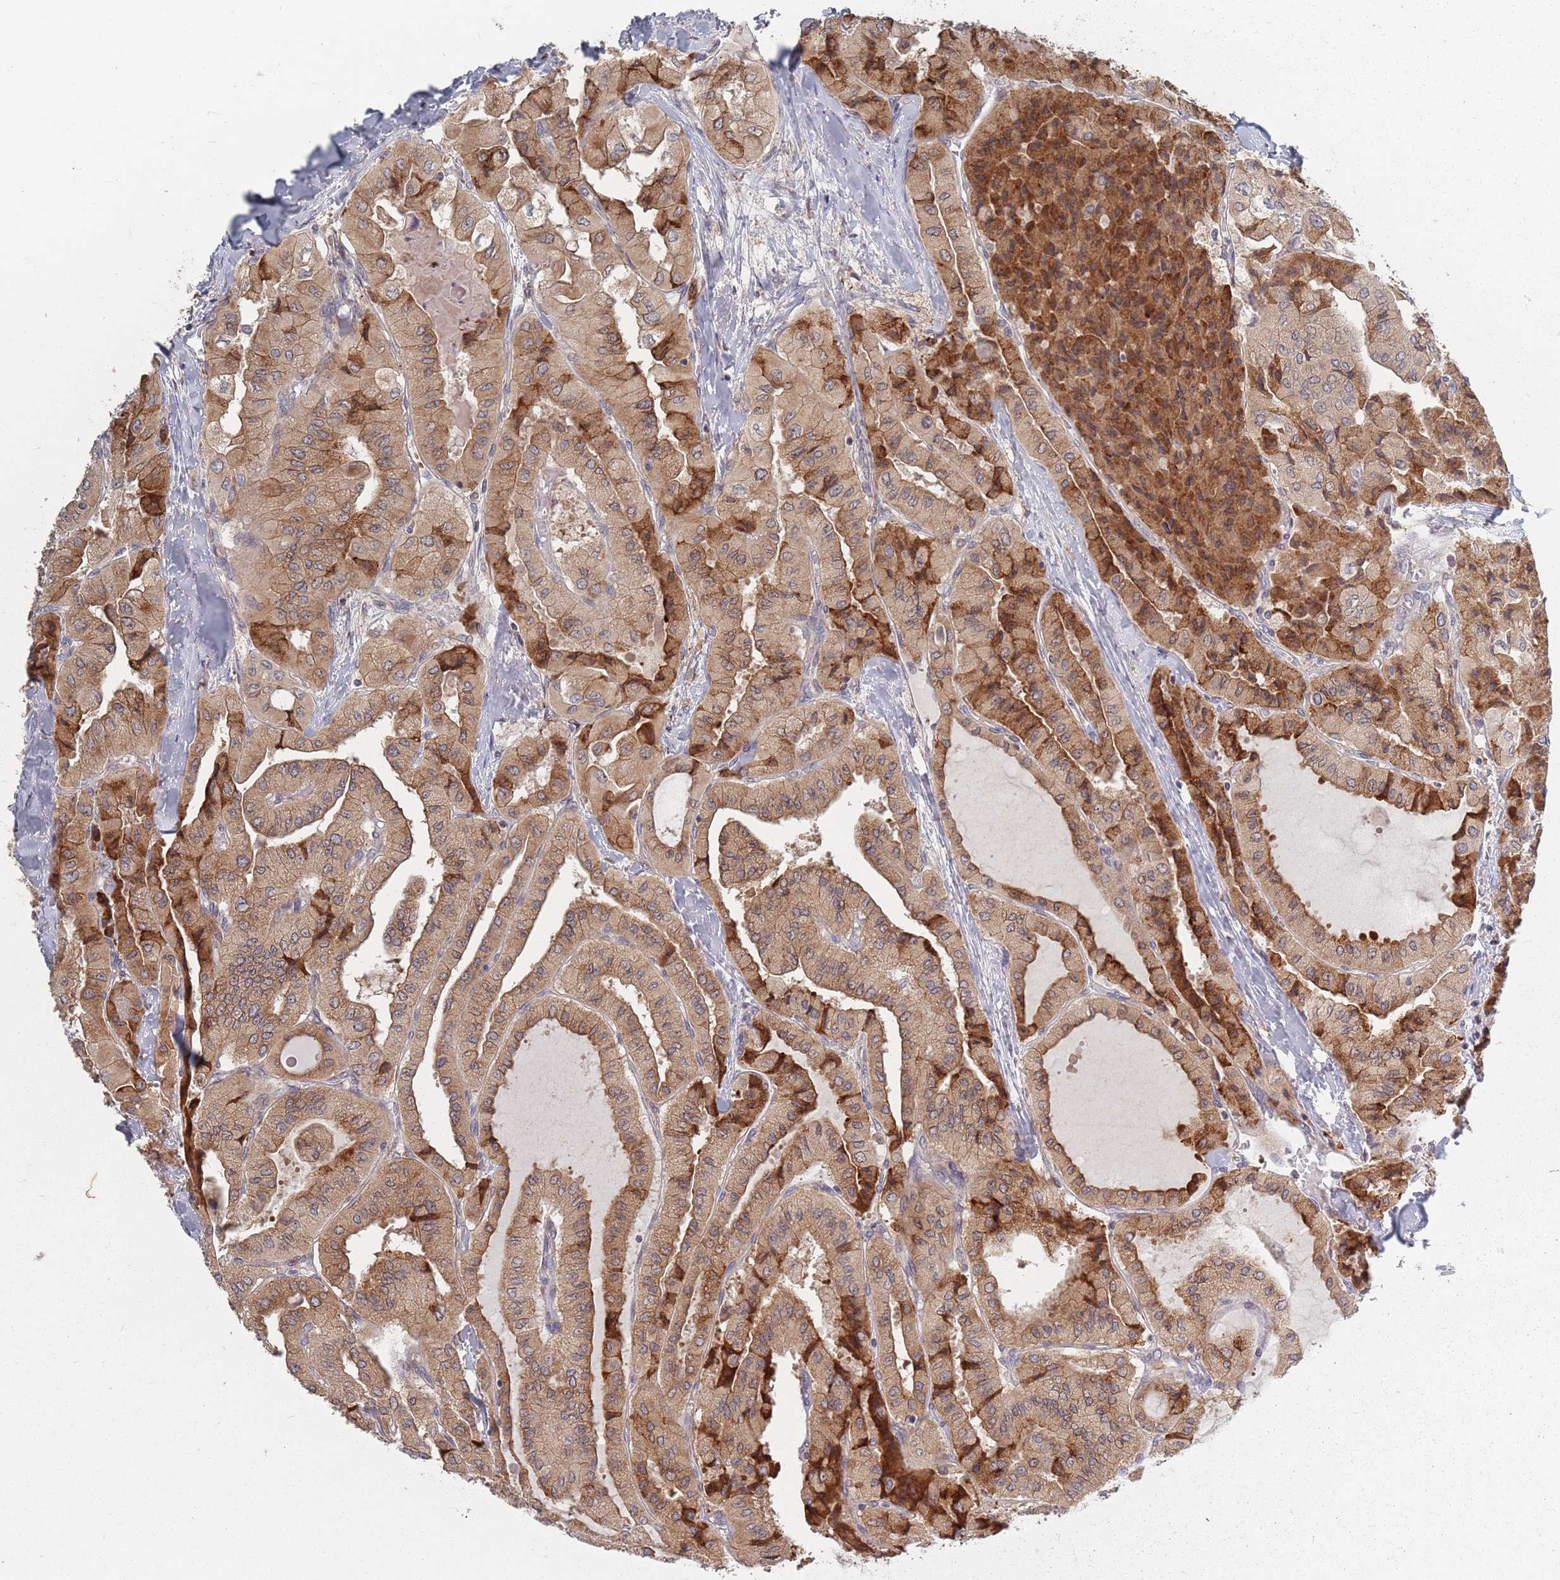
{"staining": {"intensity": "moderate", "quantity": ">75%", "location": "cytoplasmic/membranous"}, "tissue": "thyroid cancer", "cell_type": "Tumor cells", "image_type": "cancer", "snomed": [{"axis": "morphology", "description": "Normal tissue, NOS"}, {"axis": "morphology", "description": "Papillary adenocarcinoma, NOS"}, {"axis": "topography", "description": "Thyroid gland"}], "caption": "A histopathology image of human thyroid papillary adenocarcinoma stained for a protein reveals moderate cytoplasmic/membranous brown staining in tumor cells. The staining was performed using DAB (3,3'-diaminobenzidine), with brown indicating positive protein expression. Nuclei are stained blue with hematoxylin.", "gene": "ADAL", "patient": {"sex": "female", "age": 59}}